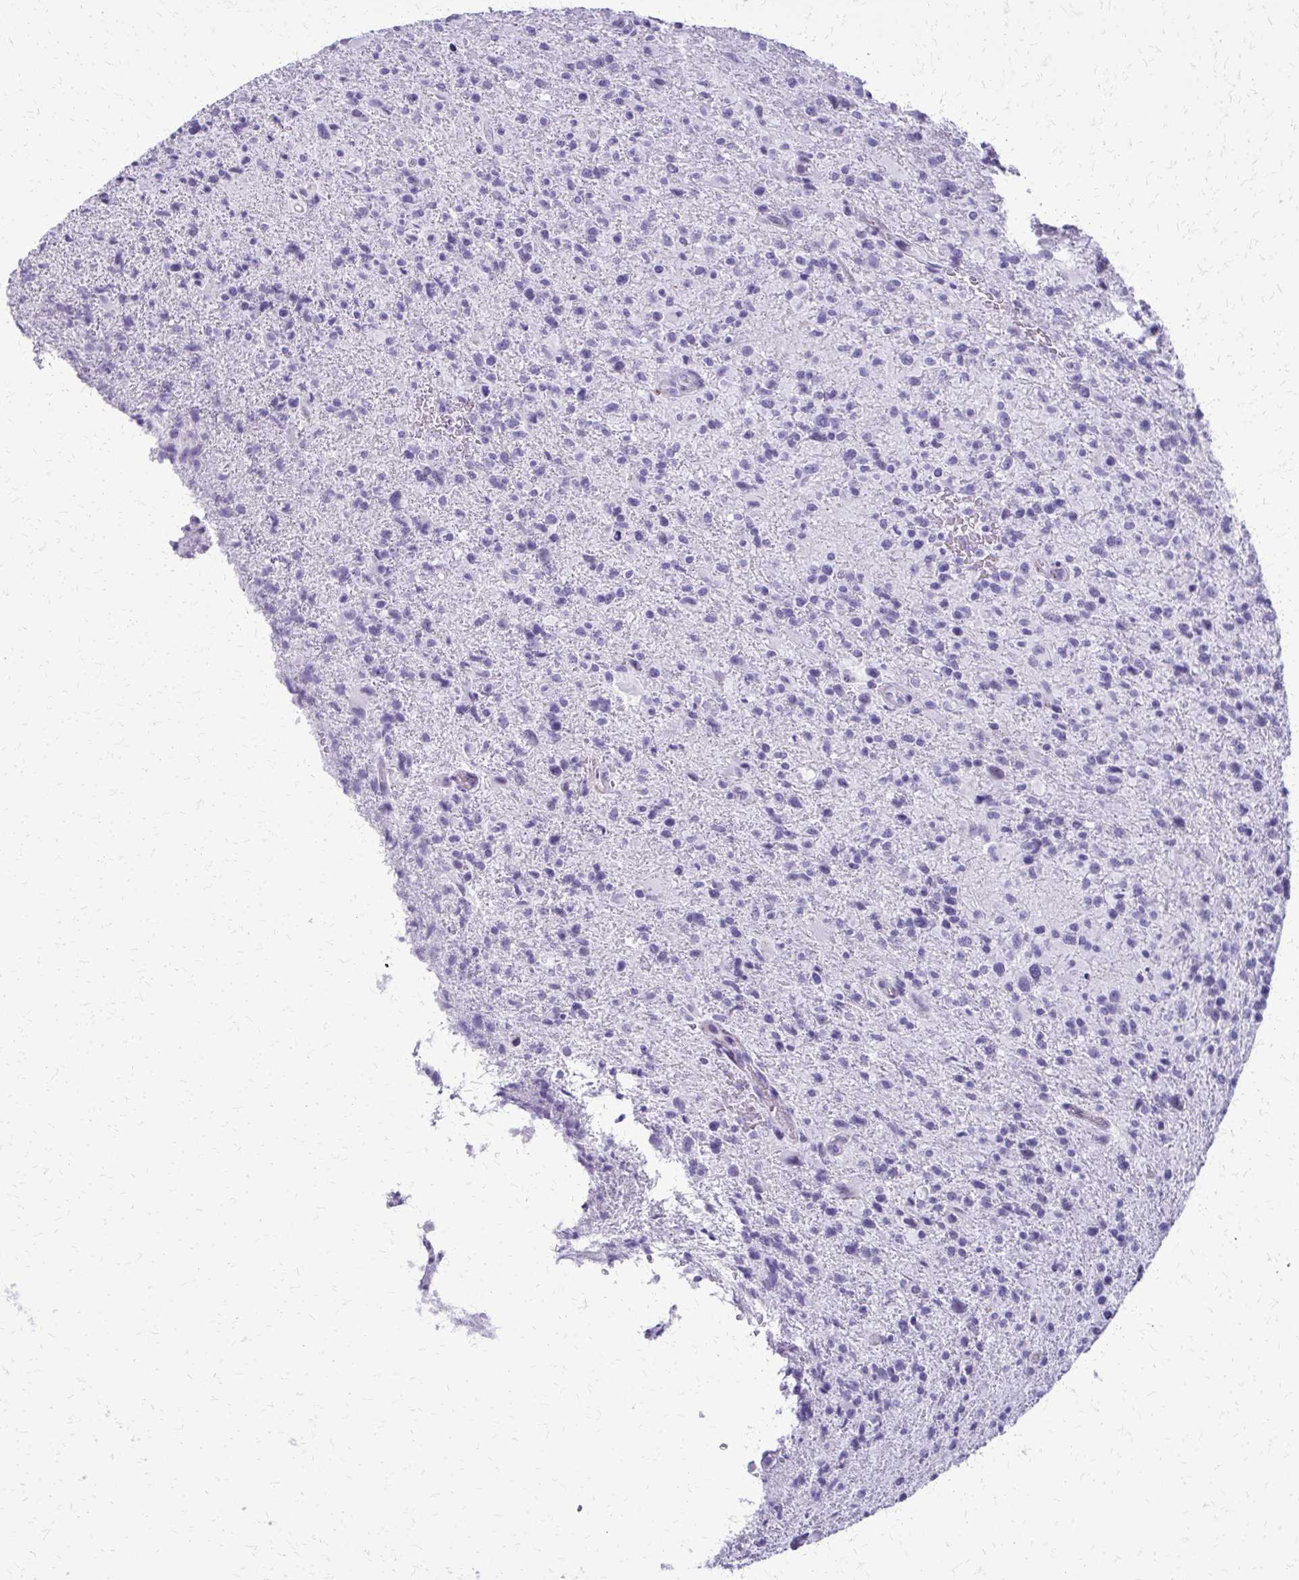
{"staining": {"intensity": "negative", "quantity": "none", "location": "none"}, "tissue": "glioma", "cell_type": "Tumor cells", "image_type": "cancer", "snomed": [{"axis": "morphology", "description": "Glioma, malignant, High grade"}, {"axis": "topography", "description": "Brain"}], "caption": "A photomicrograph of human high-grade glioma (malignant) is negative for staining in tumor cells.", "gene": "FAM162B", "patient": {"sex": "male", "age": 63}}